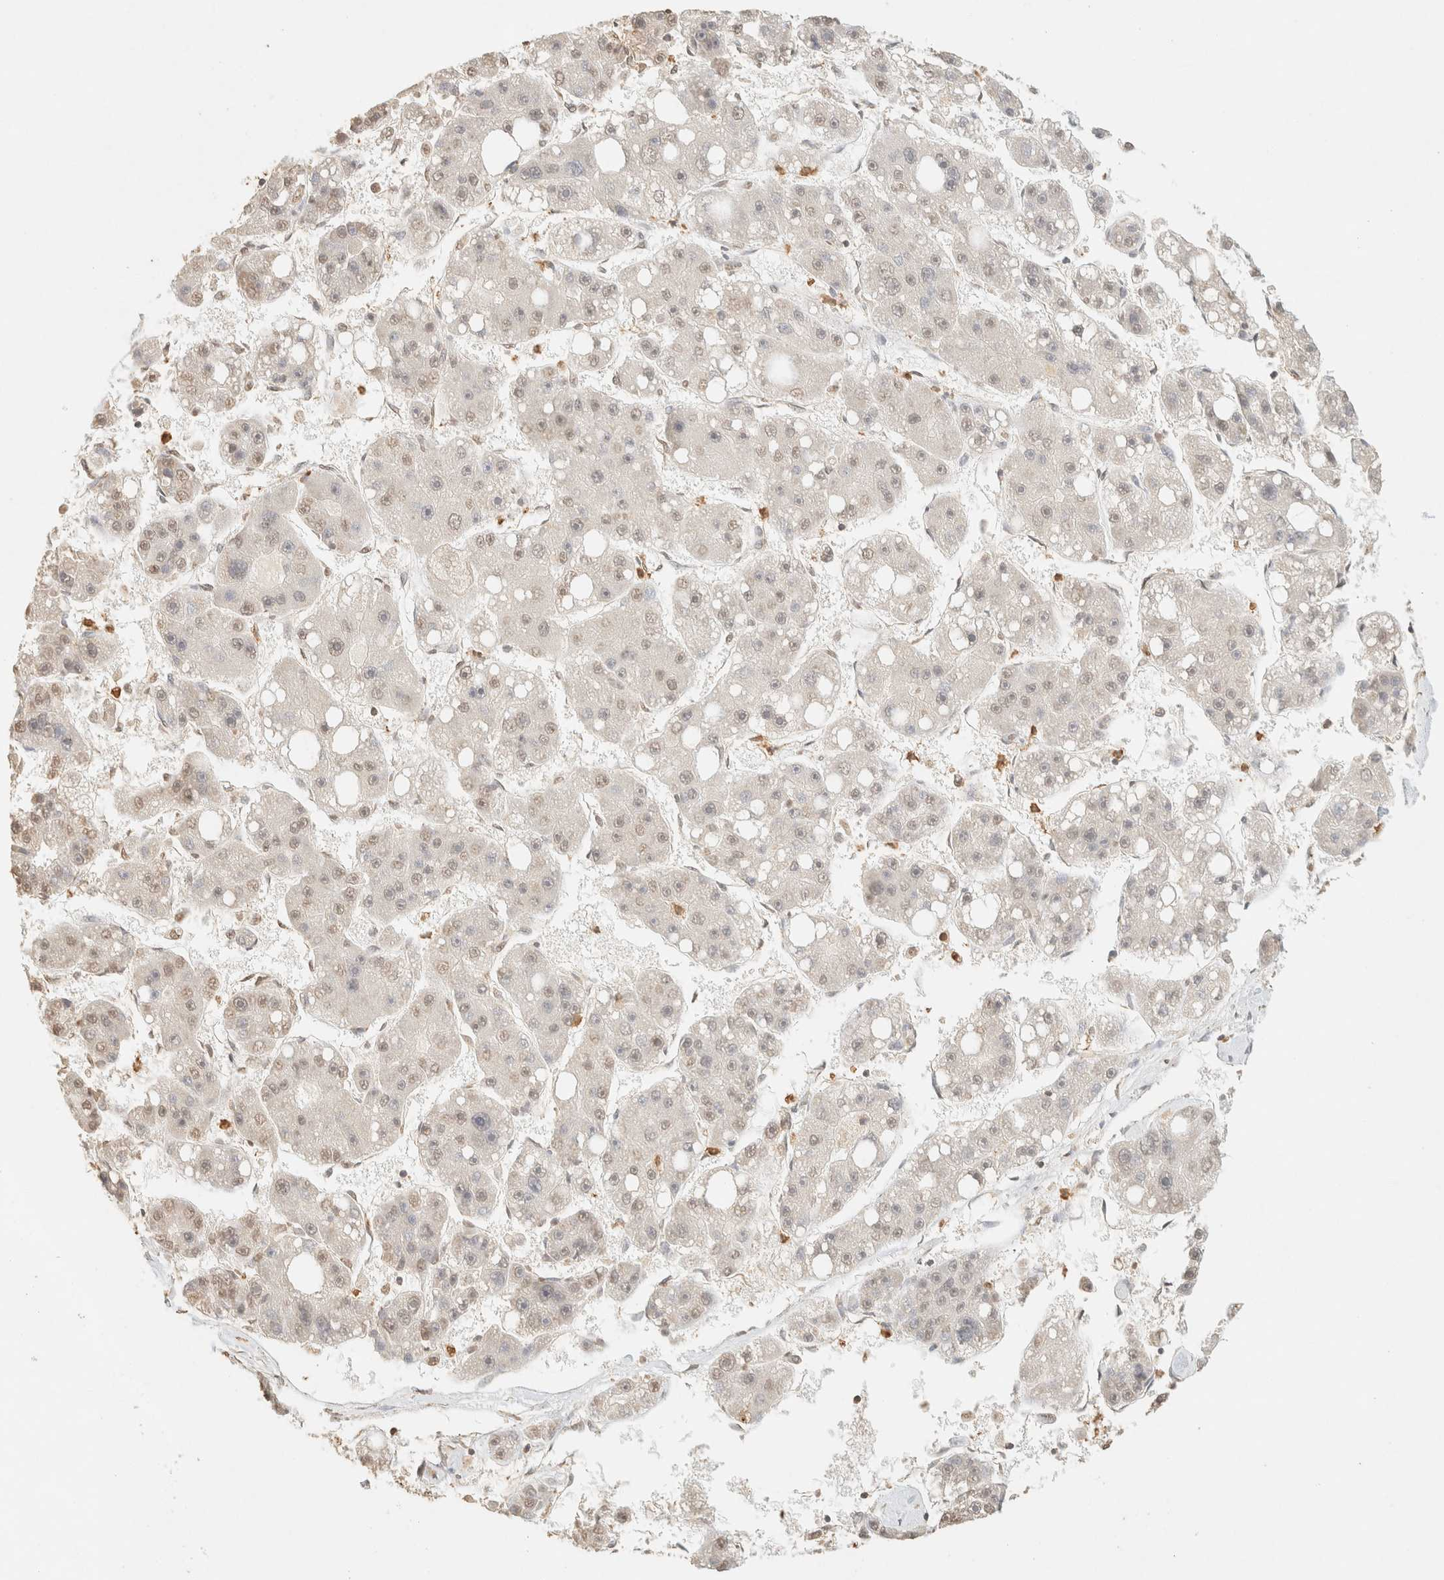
{"staining": {"intensity": "weak", "quantity": "<25%", "location": "nuclear"}, "tissue": "liver cancer", "cell_type": "Tumor cells", "image_type": "cancer", "snomed": [{"axis": "morphology", "description": "Carcinoma, Hepatocellular, NOS"}, {"axis": "topography", "description": "Liver"}], "caption": "An immunohistochemistry image of liver cancer (hepatocellular carcinoma) is shown. There is no staining in tumor cells of liver cancer (hepatocellular carcinoma). Brightfield microscopy of immunohistochemistry (IHC) stained with DAB (brown) and hematoxylin (blue), captured at high magnification.", "gene": "S100A13", "patient": {"sex": "female", "age": 61}}